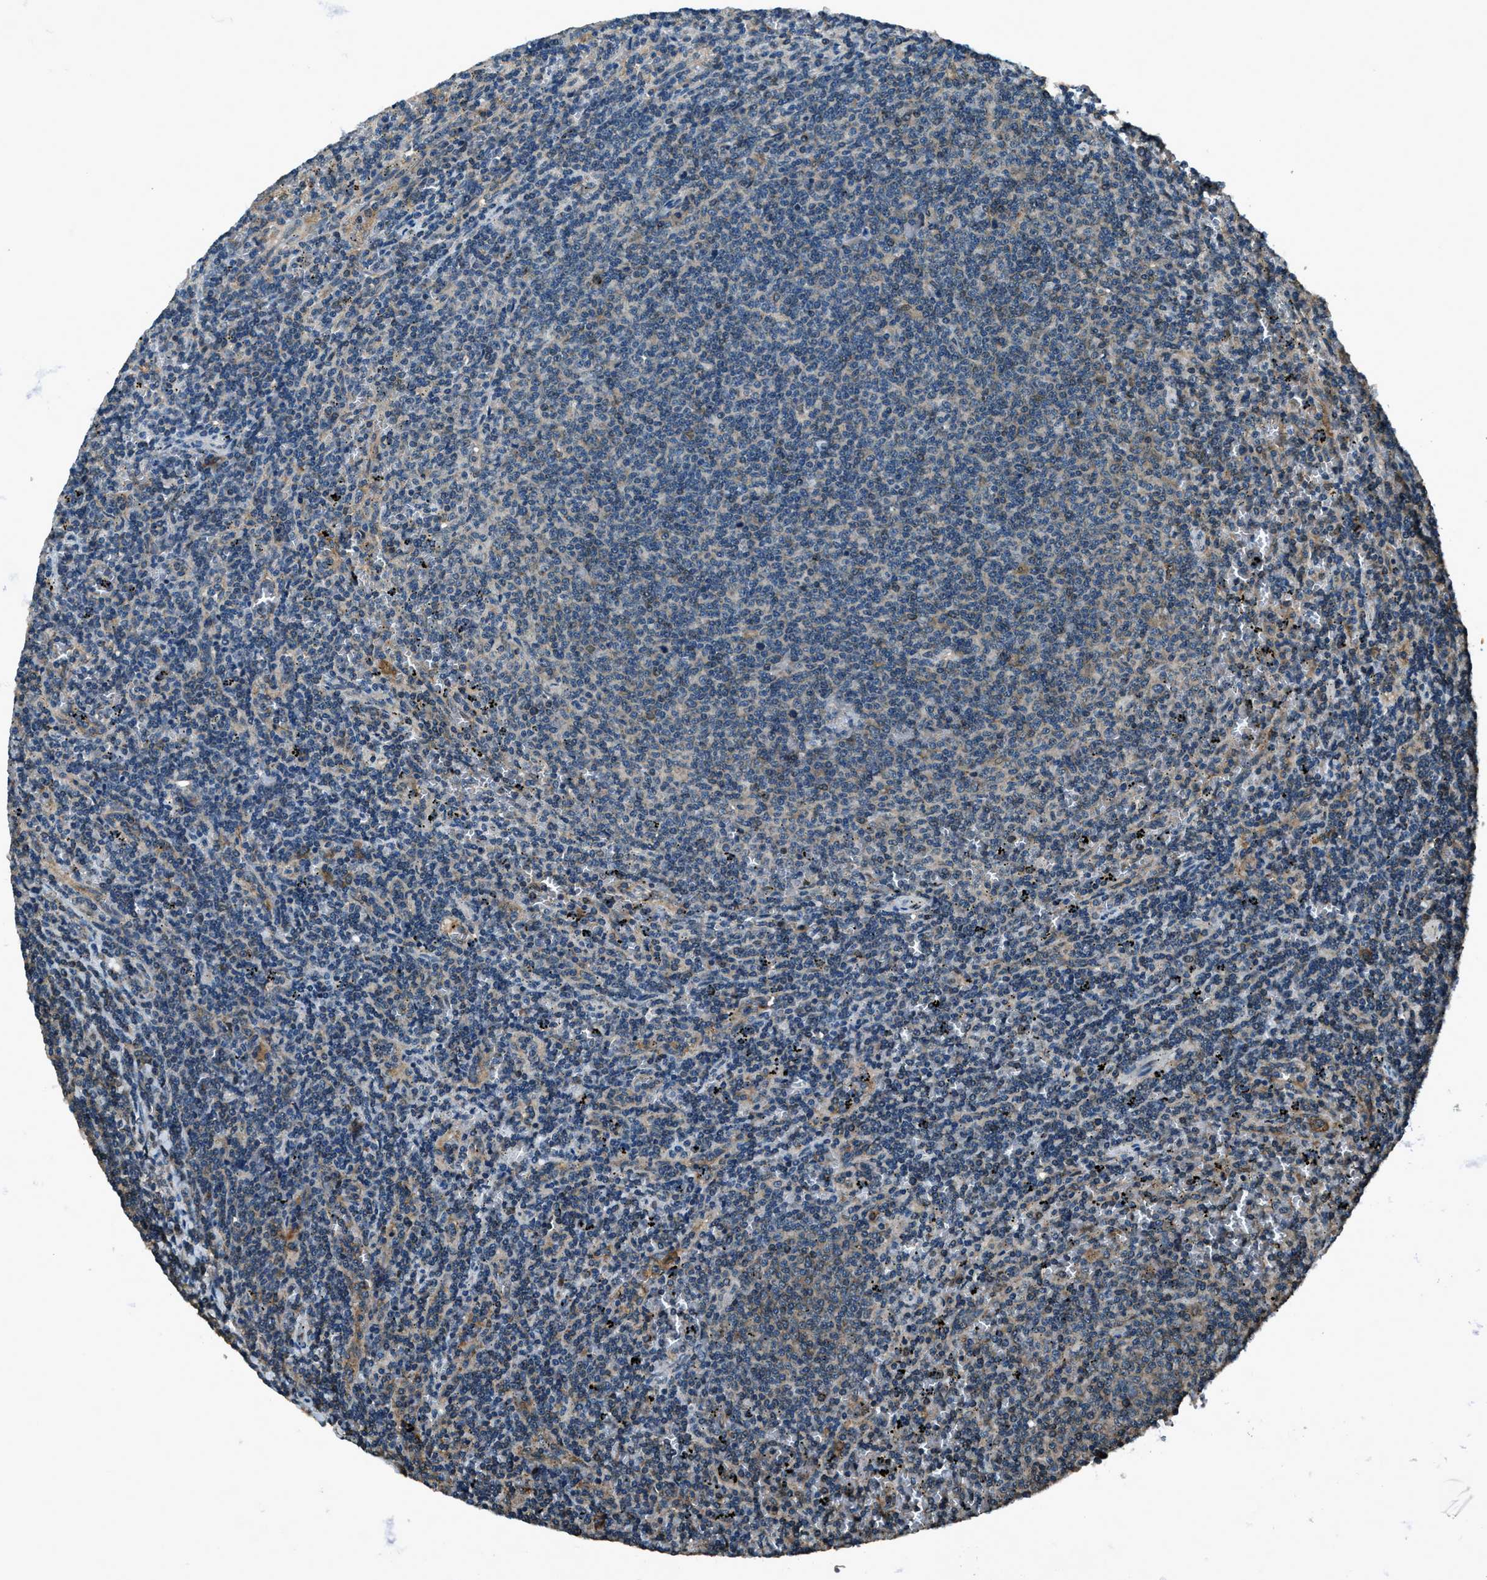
{"staining": {"intensity": "weak", "quantity": "<25%", "location": "cytoplasmic/membranous"}, "tissue": "lymphoma", "cell_type": "Tumor cells", "image_type": "cancer", "snomed": [{"axis": "morphology", "description": "Malignant lymphoma, non-Hodgkin's type, Low grade"}, {"axis": "topography", "description": "Spleen"}], "caption": "A micrograph of human lymphoma is negative for staining in tumor cells. (Immunohistochemistry, brightfield microscopy, high magnification).", "gene": "TRIM4", "patient": {"sex": "female", "age": 50}}